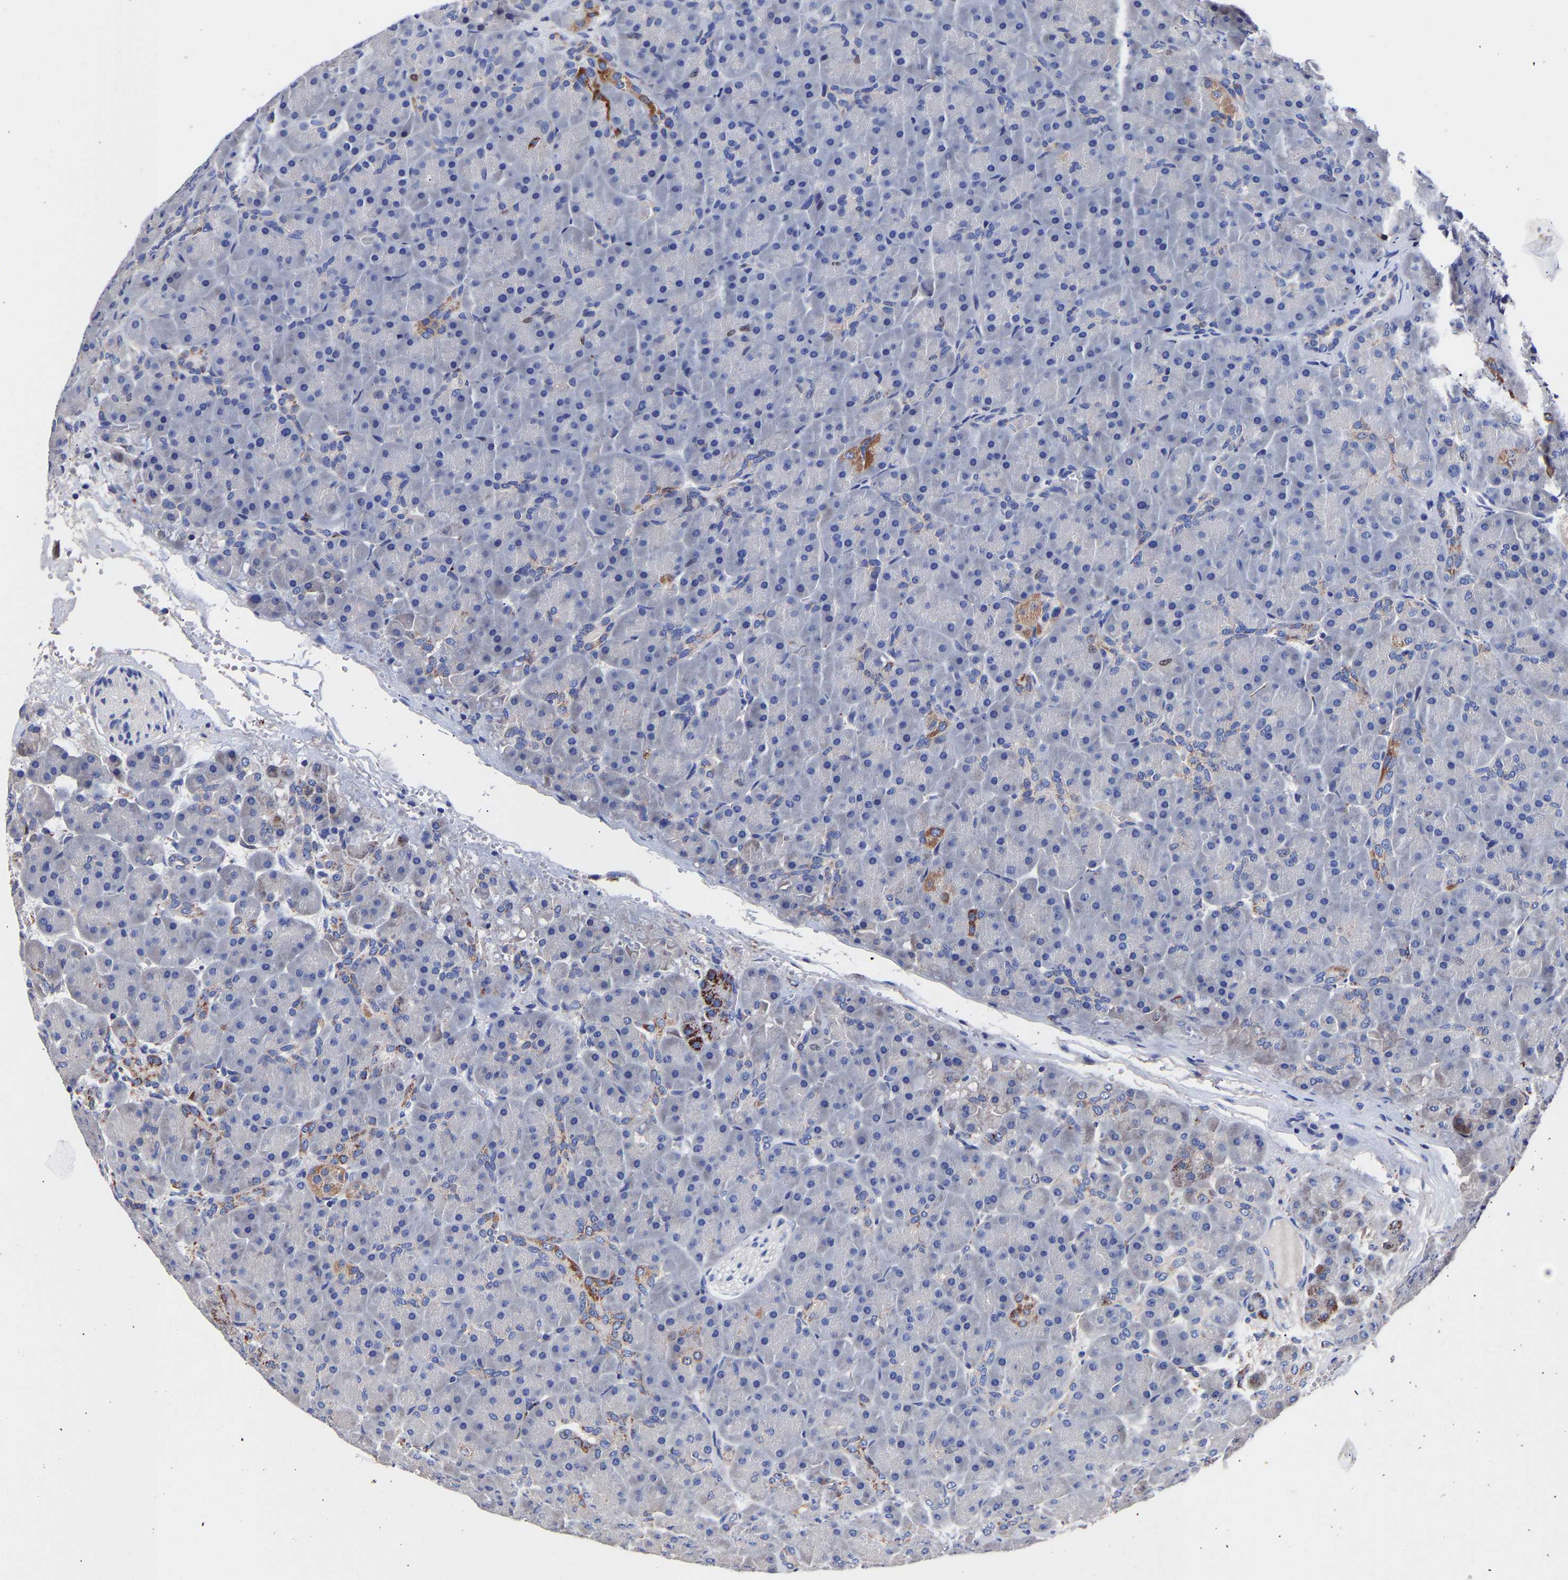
{"staining": {"intensity": "moderate", "quantity": "<25%", "location": "cytoplasmic/membranous"}, "tissue": "pancreas", "cell_type": "Exocrine glandular cells", "image_type": "normal", "snomed": [{"axis": "morphology", "description": "Normal tissue, NOS"}, {"axis": "topography", "description": "Pancreas"}], "caption": "Immunohistochemistry image of unremarkable pancreas: pancreas stained using IHC demonstrates low levels of moderate protein expression localized specifically in the cytoplasmic/membranous of exocrine glandular cells, appearing as a cytoplasmic/membranous brown color.", "gene": "SEM1", "patient": {"sex": "male", "age": 66}}